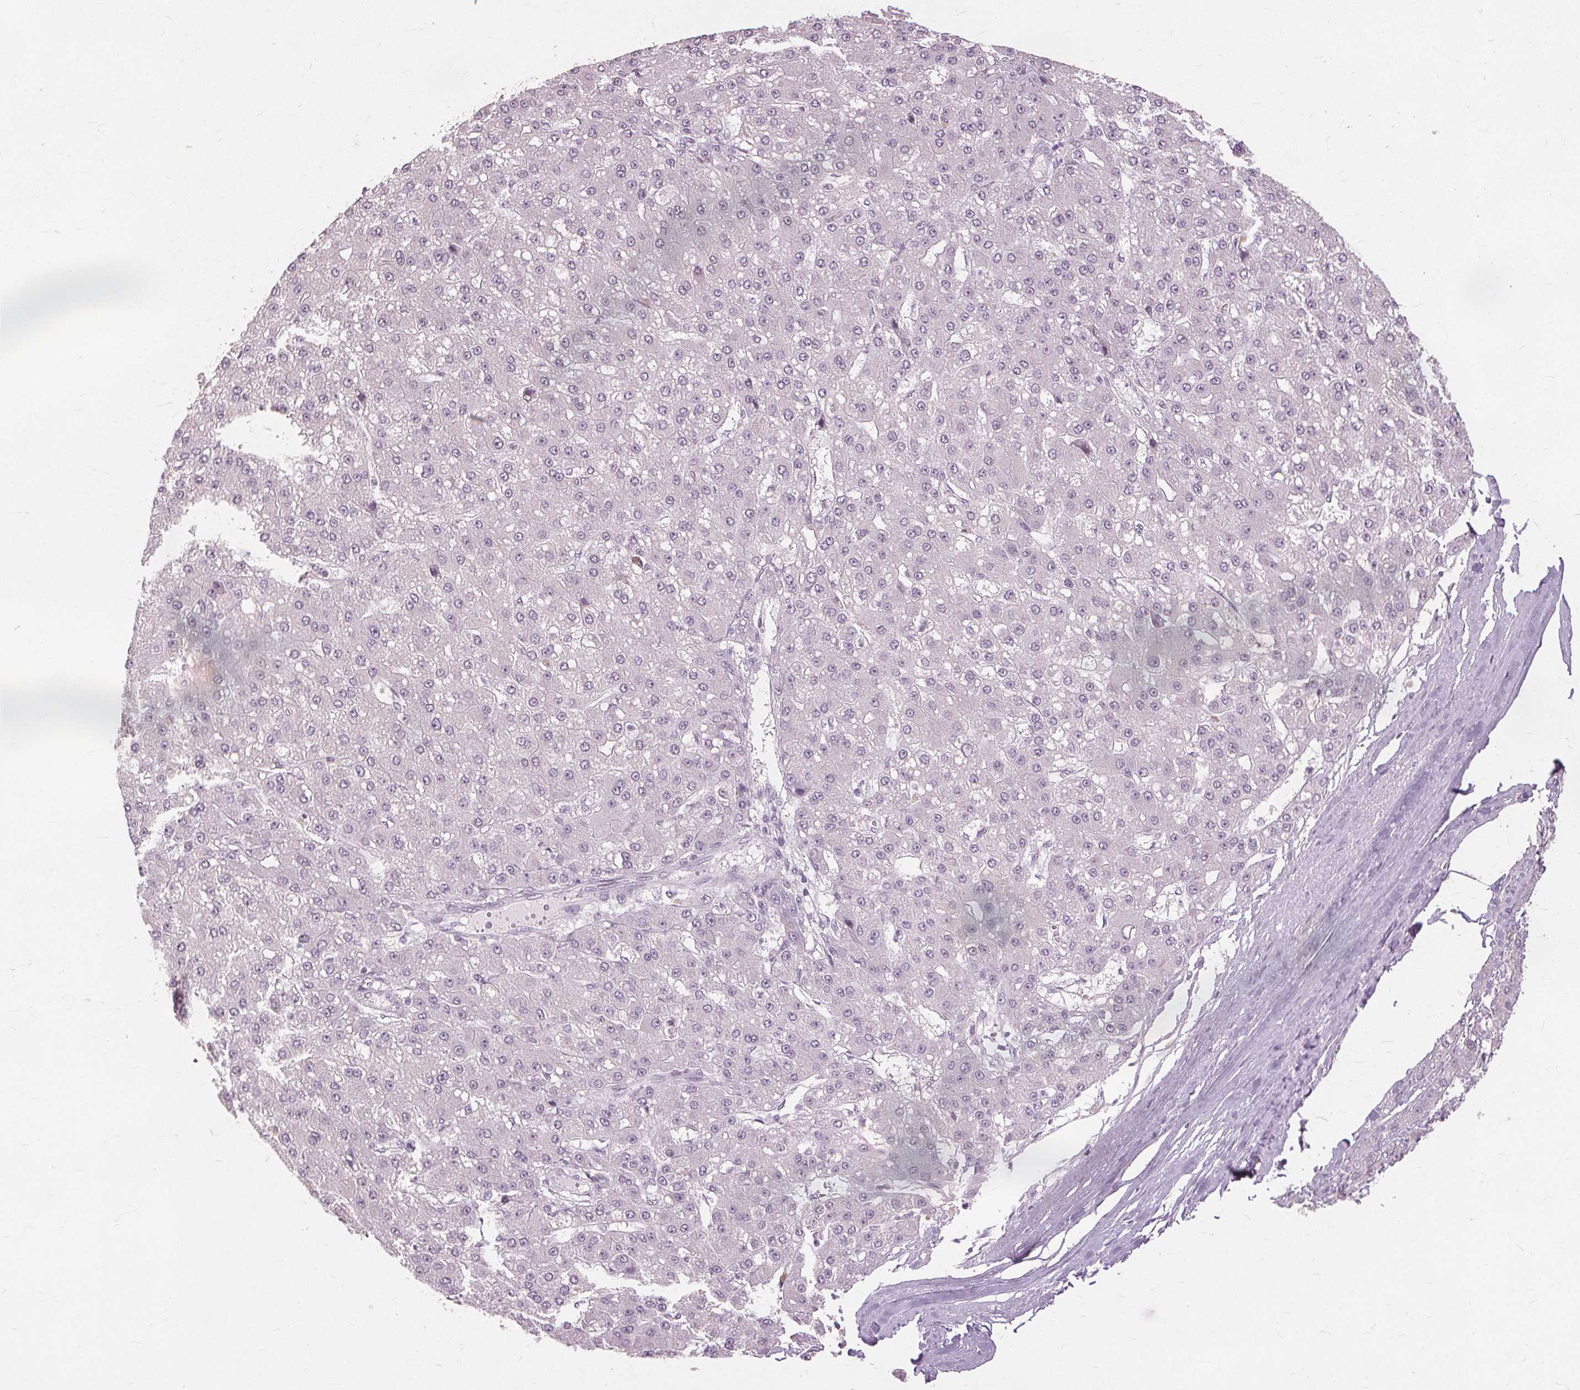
{"staining": {"intensity": "negative", "quantity": "none", "location": "none"}, "tissue": "liver cancer", "cell_type": "Tumor cells", "image_type": "cancer", "snomed": [{"axis": "morphology", "description": "Carcinoma, Hepatocellular, NOS"}, {"axis": "topography", "description": "Liver"}], "caption": "This is an immunohistochemistry photomicrograph of liver cancer. There is no positivity in tumor cells.", "gene": "SFTPD", "patient": {"sex": "male", "age": 67}}